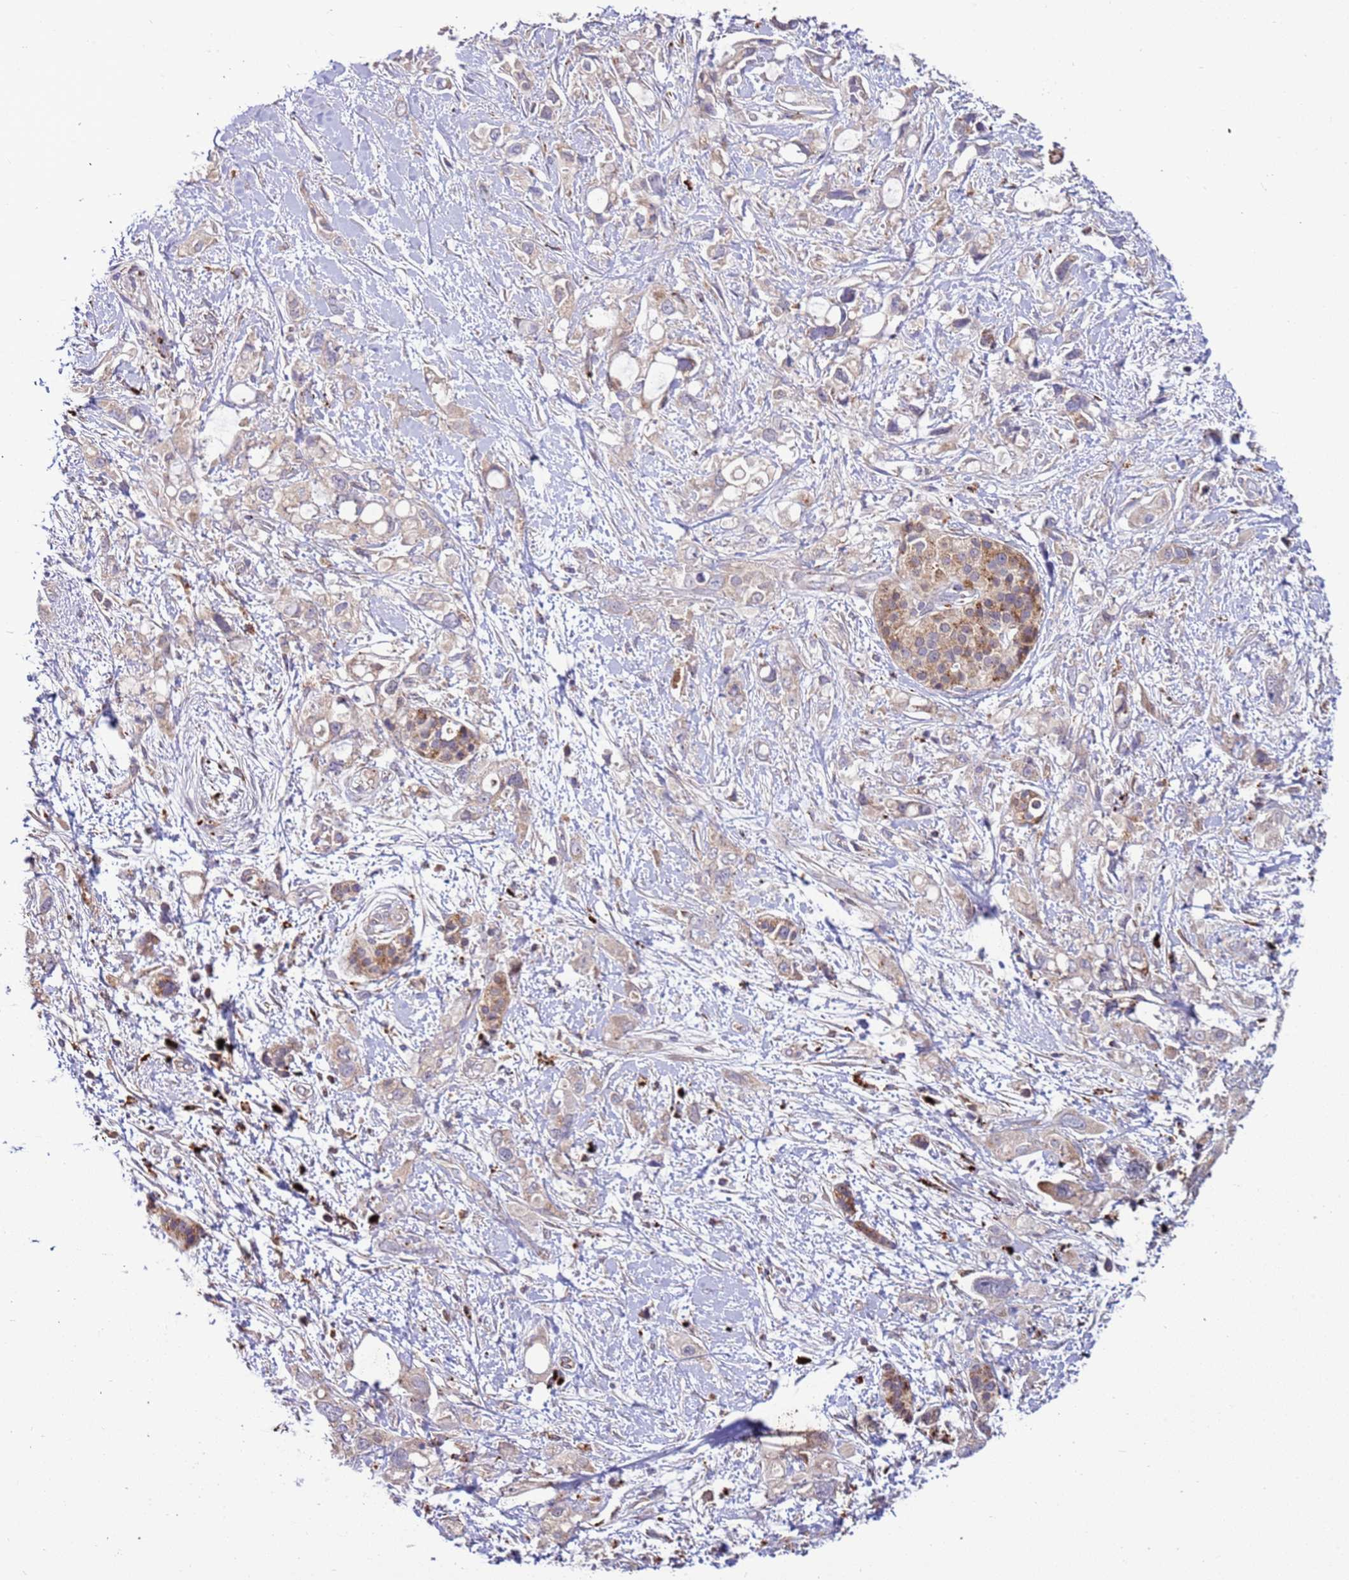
{"staining": {"intensity": "weak", "quantity": "25%-75%", "location": "cytoplasmic/membranous"}, "tissue": "pancreatic cancer", "cell_type": "Tumor cells", "image_type": "cancer", "snomed": [{"axis": "morphology", "description": "Adenocarcinoma, NOS"}, {"axis": "topography", "description": "Pancreas"}], "caption": "Pancreatic cancer stained with a brown dye reveals weak cytoplasmic/membranous positive expression in about 25%-75% of tumor cells.", "gene": "VPS36", "patient": {"sex": "female", "age": 56}}